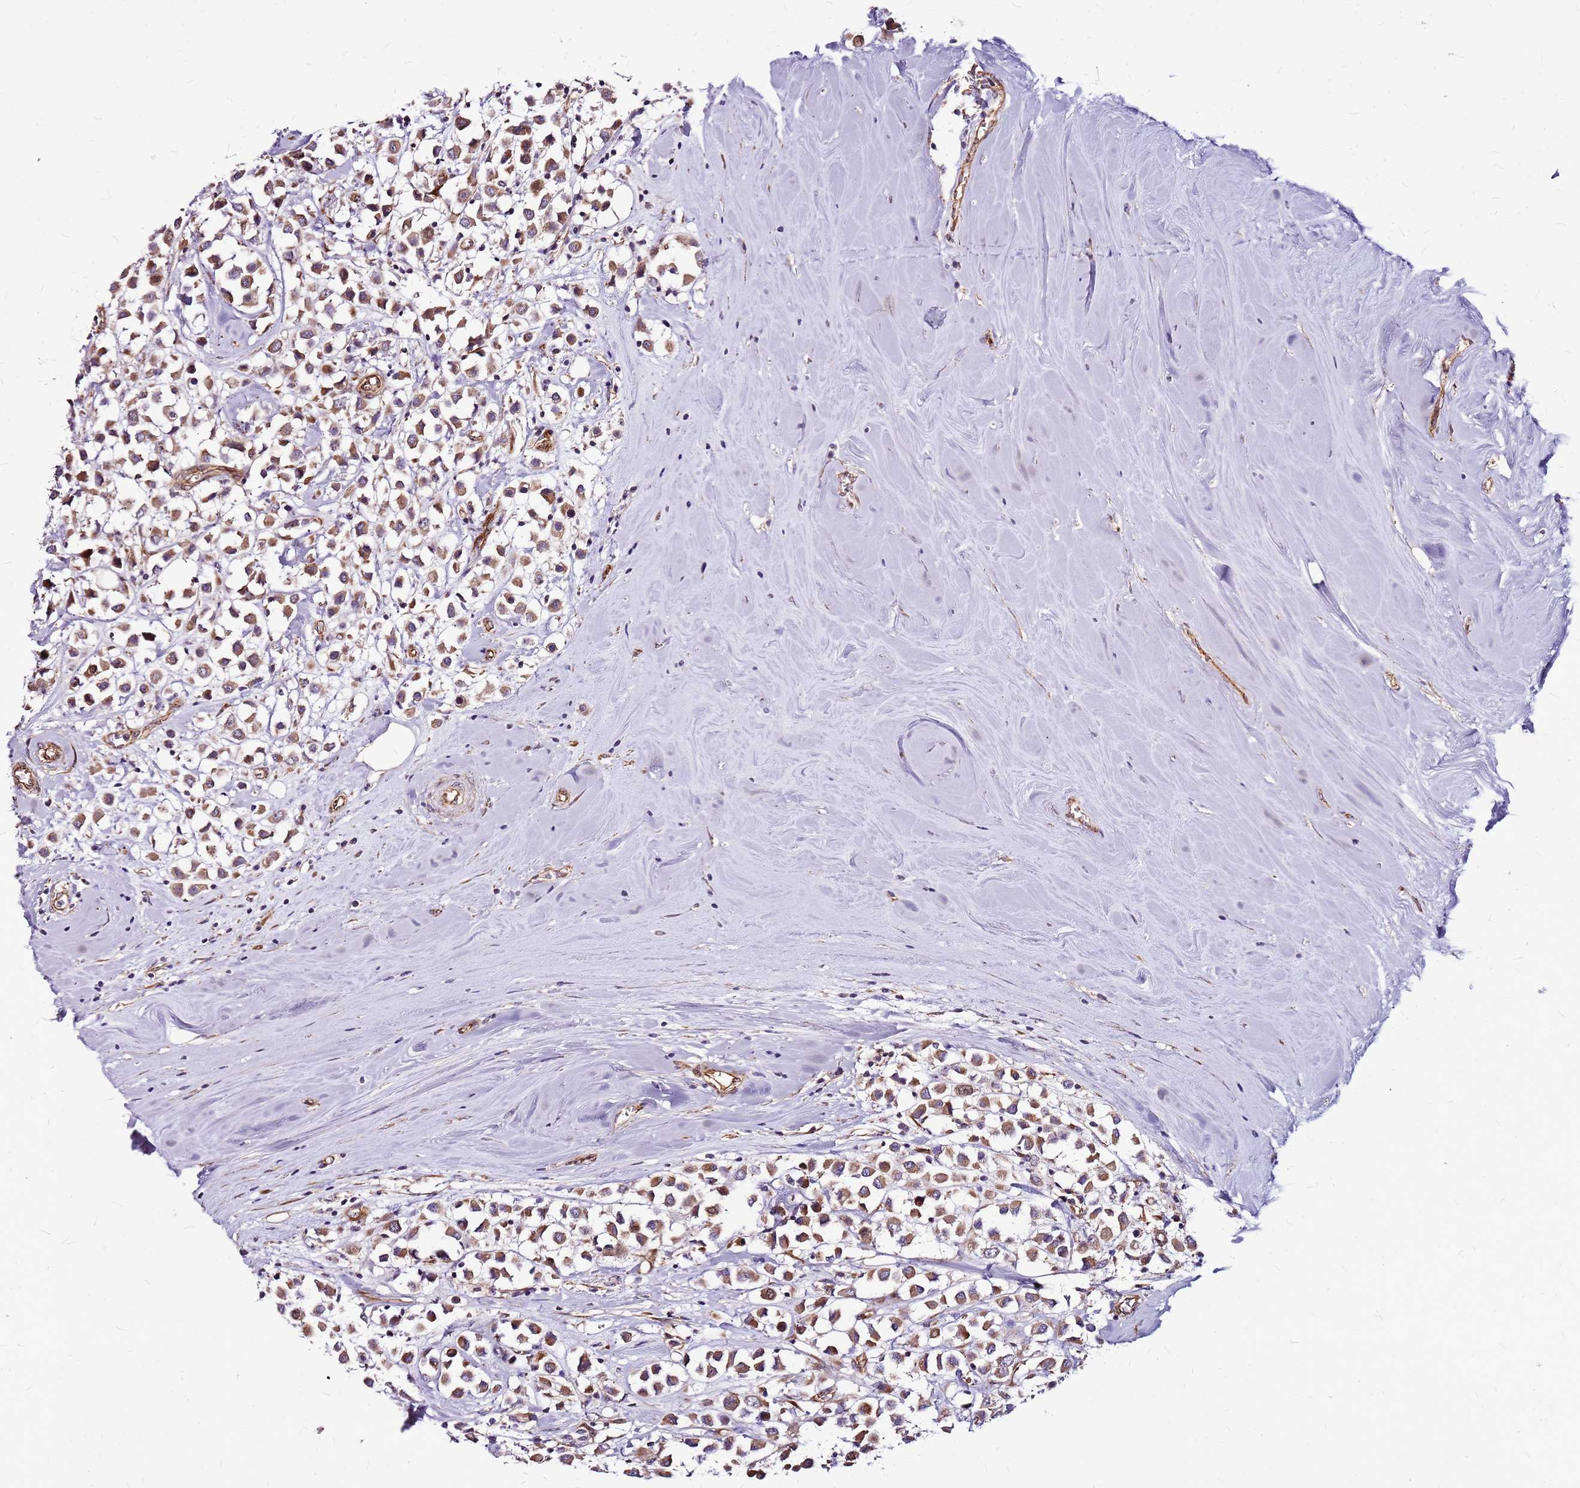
{"staining": {"intensity": "moderate", "quantity": ">75%", "location": "cytoplasmic/membranous"}, "tissue": "breast cancer", "cell_type": "Tumor cells", "image_type": "cancer", "snomed": [{"axis": "morphology", "description": "Duct carcinoma"}, {"axis": "topography", "description": "Breast"}], "caption": "Breast cancer stained with a brown dye demonstrates moderate cytoplasmic/membranous positive expression in approximately >75% of tumor cells.", "gene": "TOPAZ1", "patient": {"sex": "female", "age": 61}}